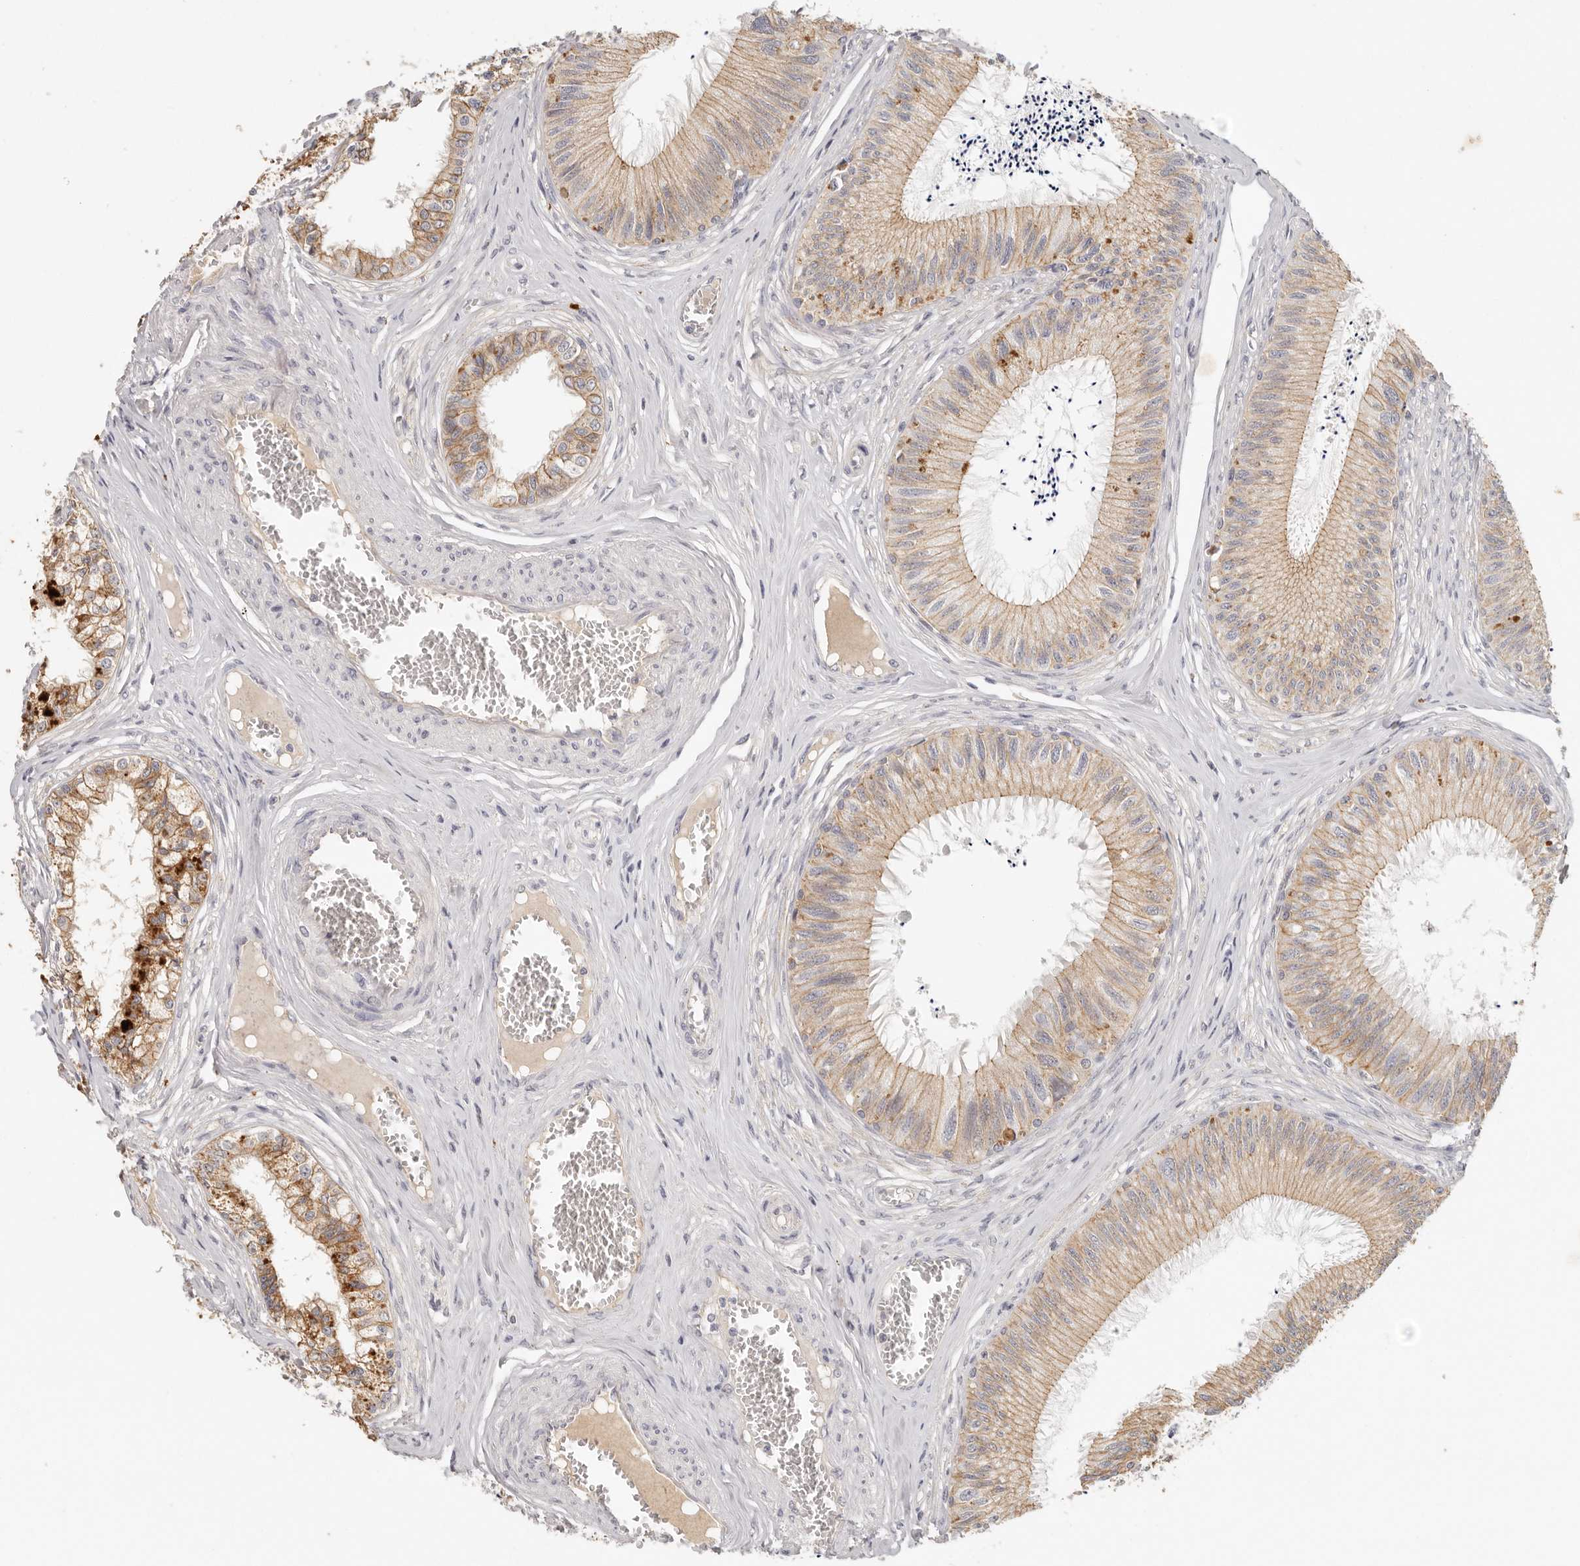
{"staining": {"intensity": "moderate", "quantity": ">75%", "location": "cytoplasmic/membranous"}, "tissue": "epididymis", "cell_type": "Glandular cells", "image_type": "normal", "snomed": [{"axis": "morphology", "description": "Normal tissue, NOS"}, {"axis": "topography", "description": "Epididymis"}], "caption": "Glandular cells display medium levels of moderate cytoplasmic/membranous staining in about >75% of cells in normal epididymis. (Brightfield microscopy of DAB IHC at high magnification).", "gene": "ANXA9", "patient": {"sex": "male", "age": 79}}